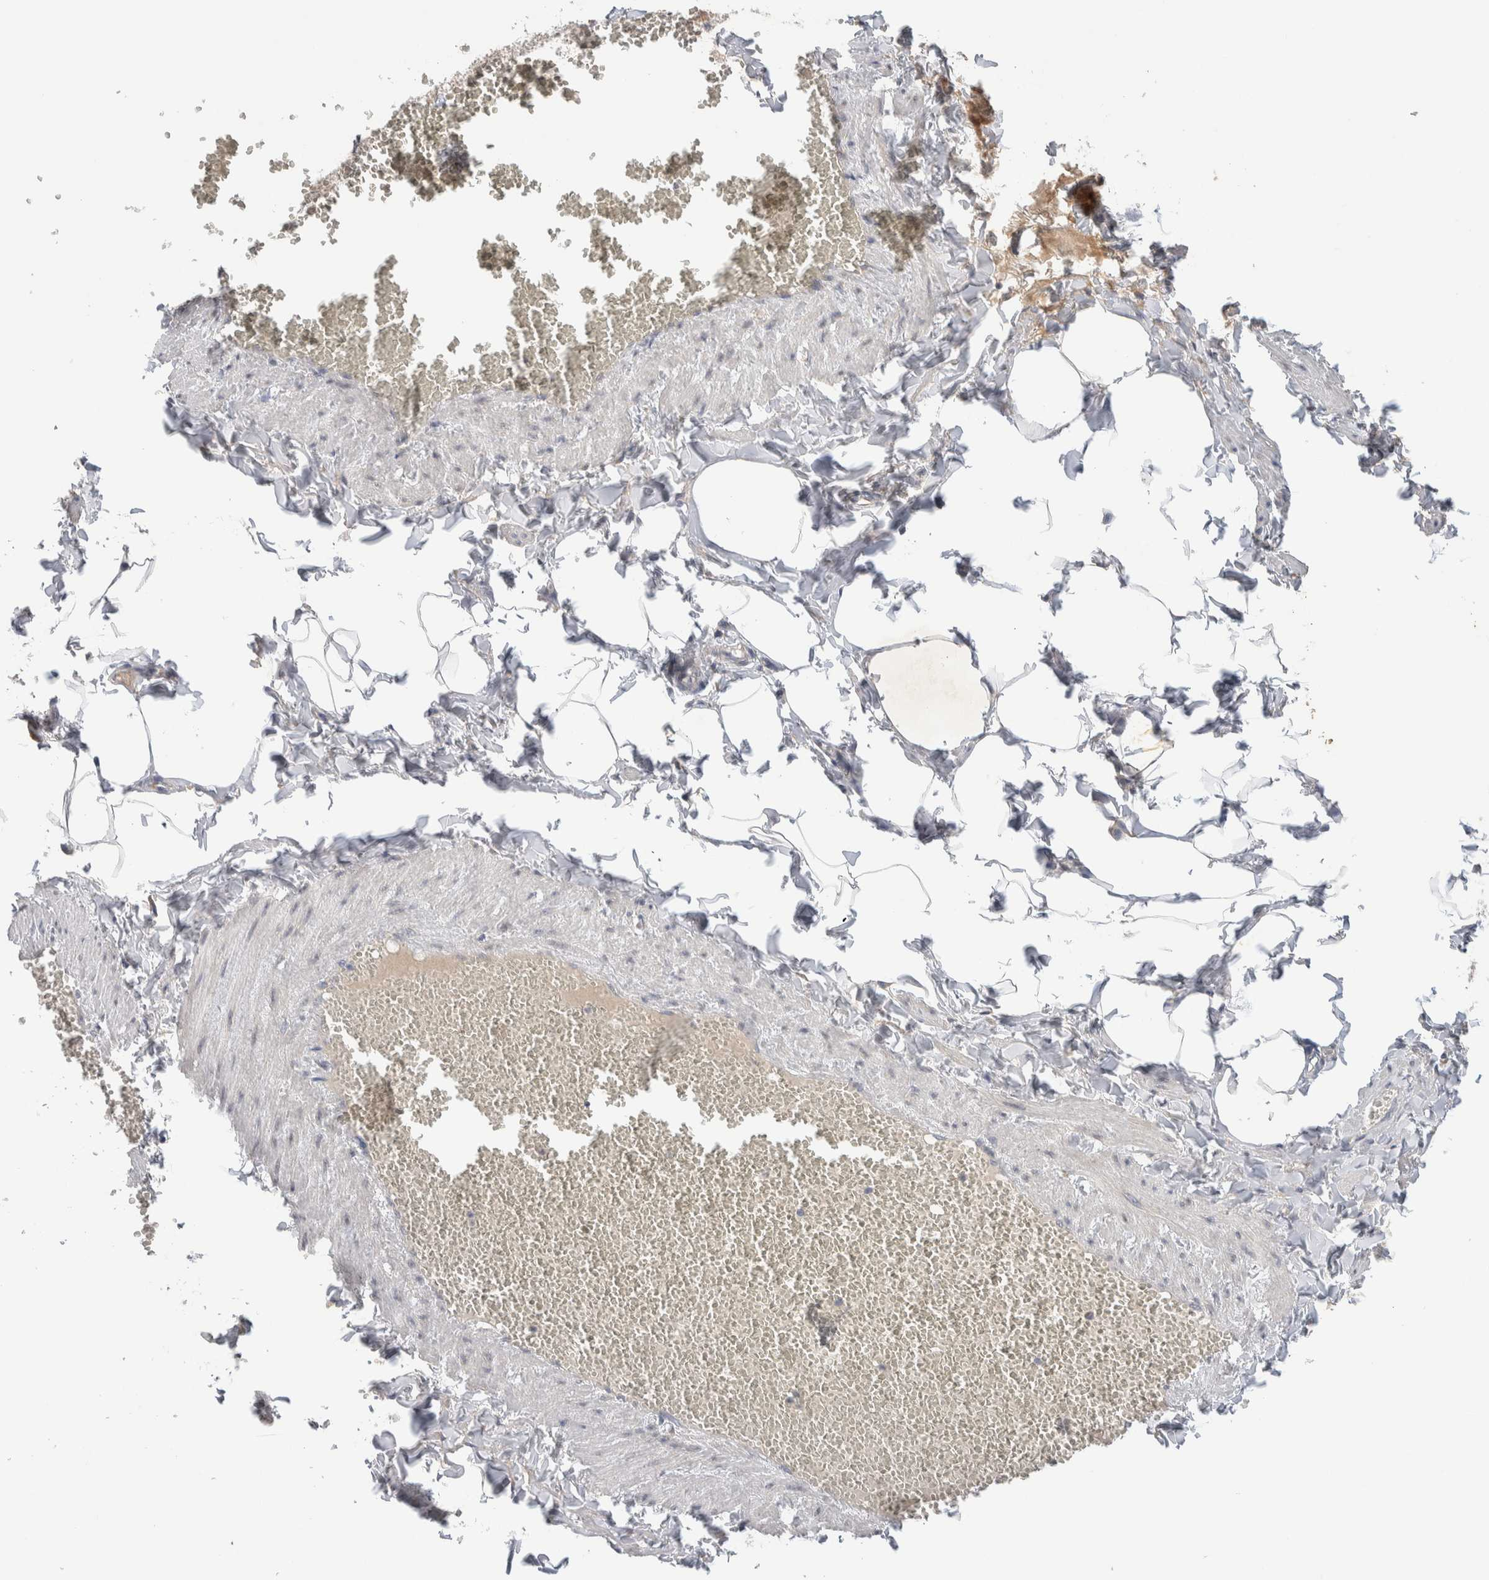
{"staining": {"intensity": "negative", "quantity": "none", "location": "none"}, "tissue": "adipose tissue", "cell_type": "Adipocytes", "image_type": "normal", "snomed": [{"axis": "morphology", "description": "Normal tissue, NOS"}, {"axis": "topography", "description": "Vascular tissue"}], "caption": "This micrograph is of unremarkable adipose tissue stained with immunohistochemistry (IHC) to label a protein in brown with the nuclei are counter-stained blue. There is no positivity in adipocytes.", "gene": "RUSF1", "patient": {"sex": "male", "age": 41}}